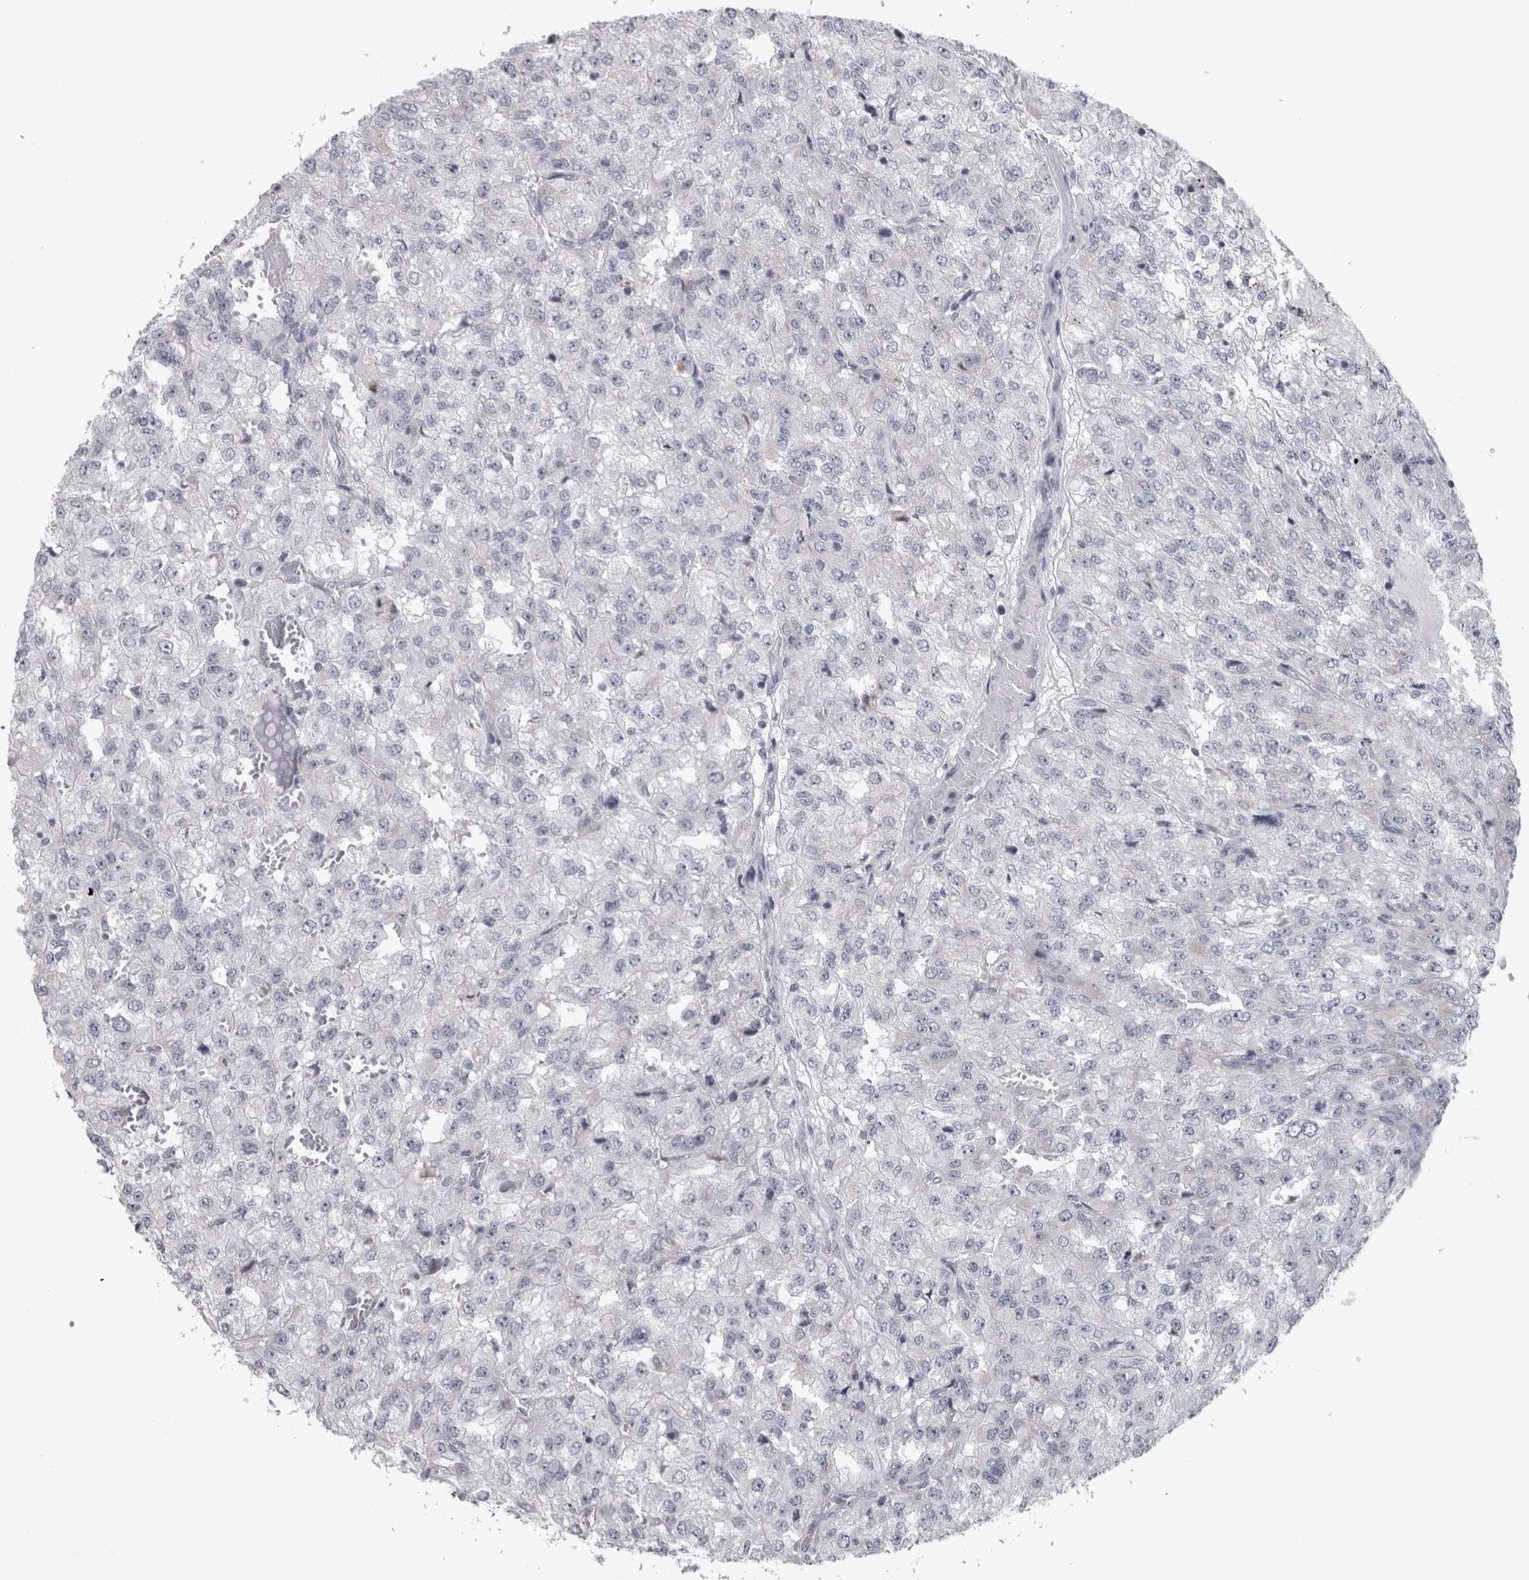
{"staining": {"intensity": "negative", "quantity": "none", "location": "none"}, "tissue": "renal cancer", "cell_type": "Tumor cells", "image_type": "cancer", "snomed": [{"axis": "morphology", "description": "Adenocarcinoma, NOS"}, {"axis": "topography", "description": "Kidney"}], "caption": "DAB (3,3'-diaminobenzidine) immunohistochemical staining of human adenocarcinoma (renal) exhibits no significant staining in tumor cells. (Stains: DAB (3,3'-diaminobenzidine) immunohistochemistry with hematoxylin counter stain, Microscopy: brightfield microscopy at high magnification).", "gene": "DBT", "patient": {"sex": "female", "age": 54}}